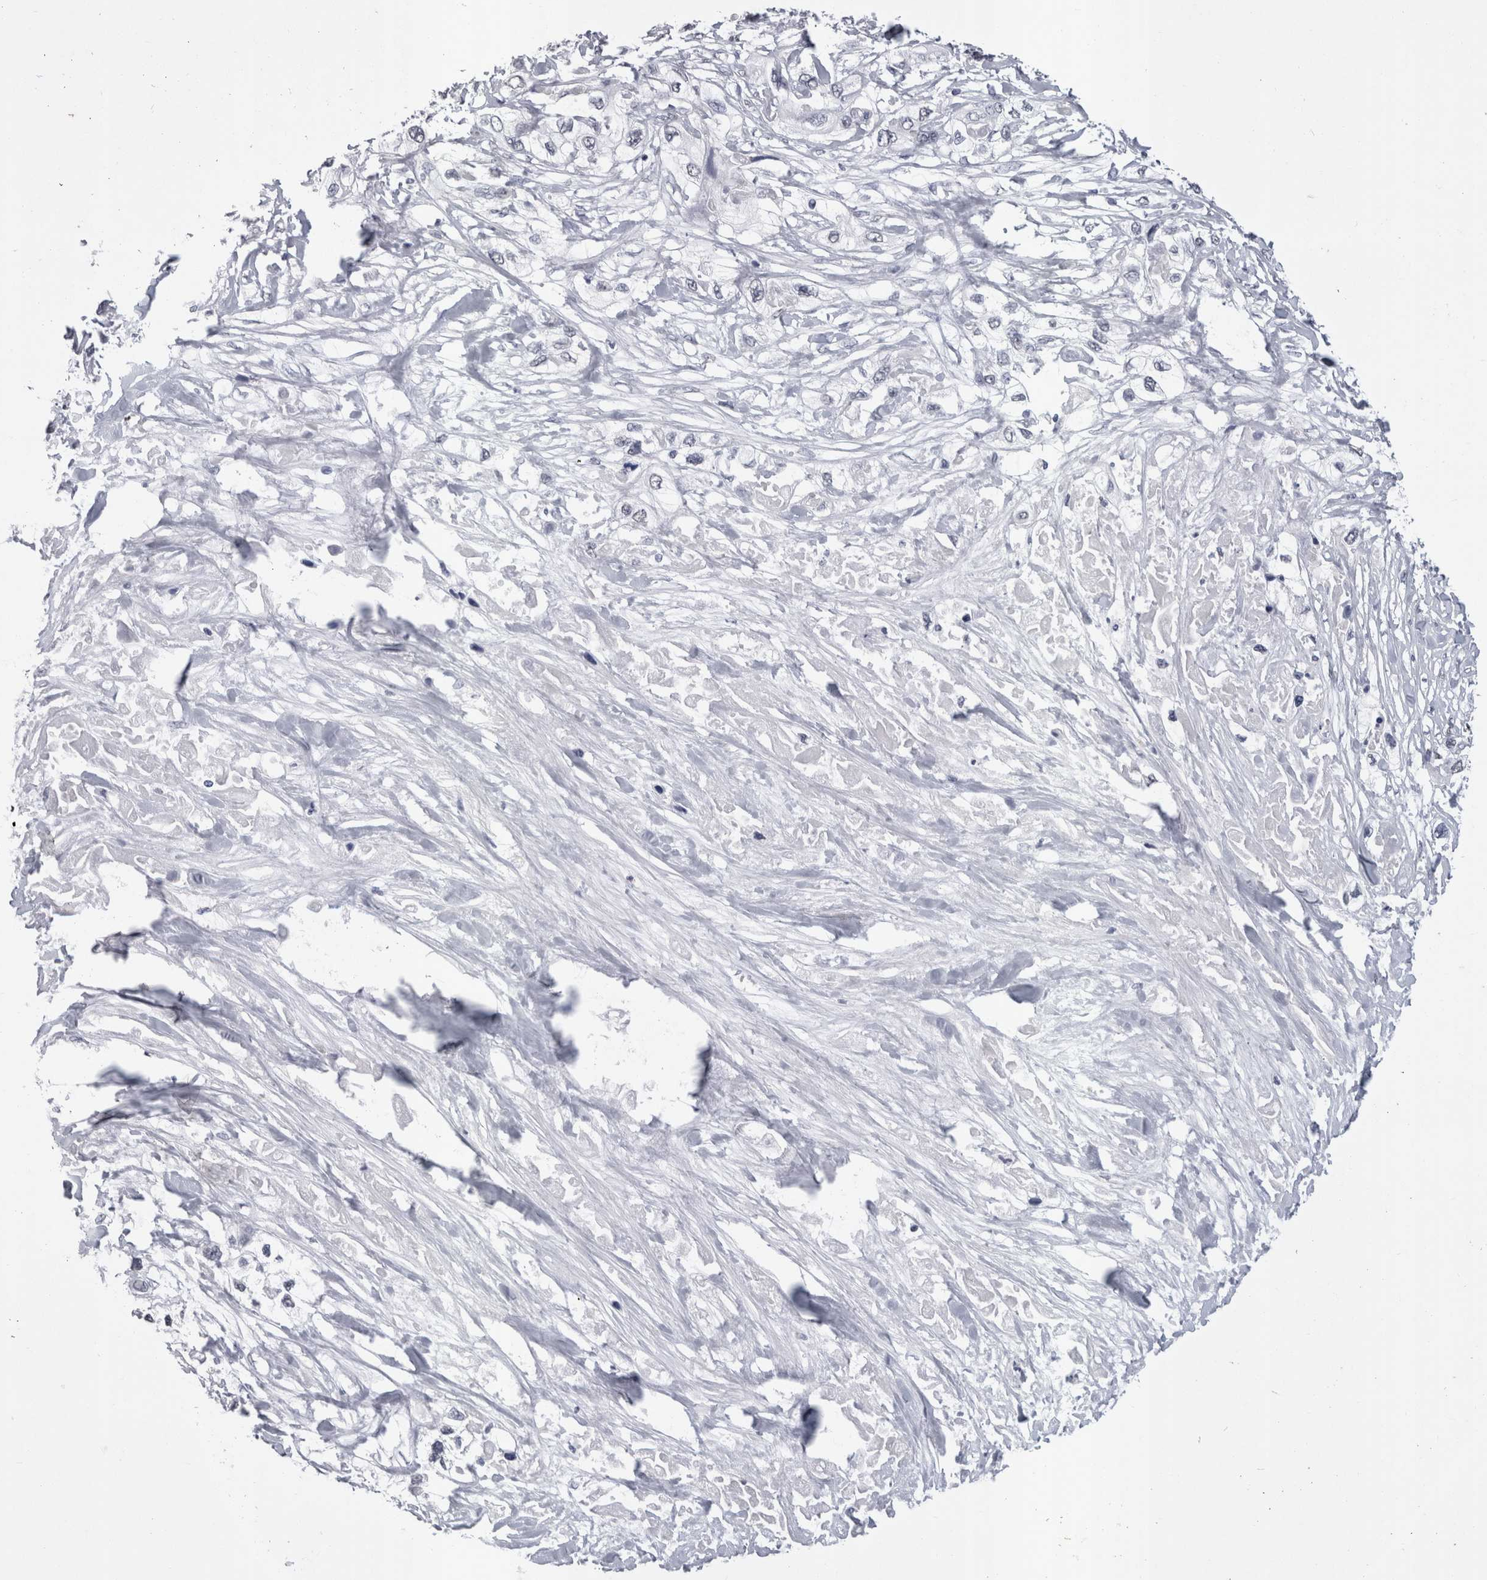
{"staining": {"intensity": "negative", "quantity": "none", "location": "none"}, "tissue": "pancreatic cancer", "cell_type": "Tumor cells", "image_type": "cancer", "snomed": [{"axis": "morphology", "description": "Adenocarcinoma, NOS"}, {"axis": "topography", "description": "Pancreas"}], "caption": "High power microscopy photomicrograph of an immunohistochemistry image of pancreatic cancer, revealing no significant staining in tumor cells.", "gene": "PAX5", "patient": {"sex": "female", "age": 70}}